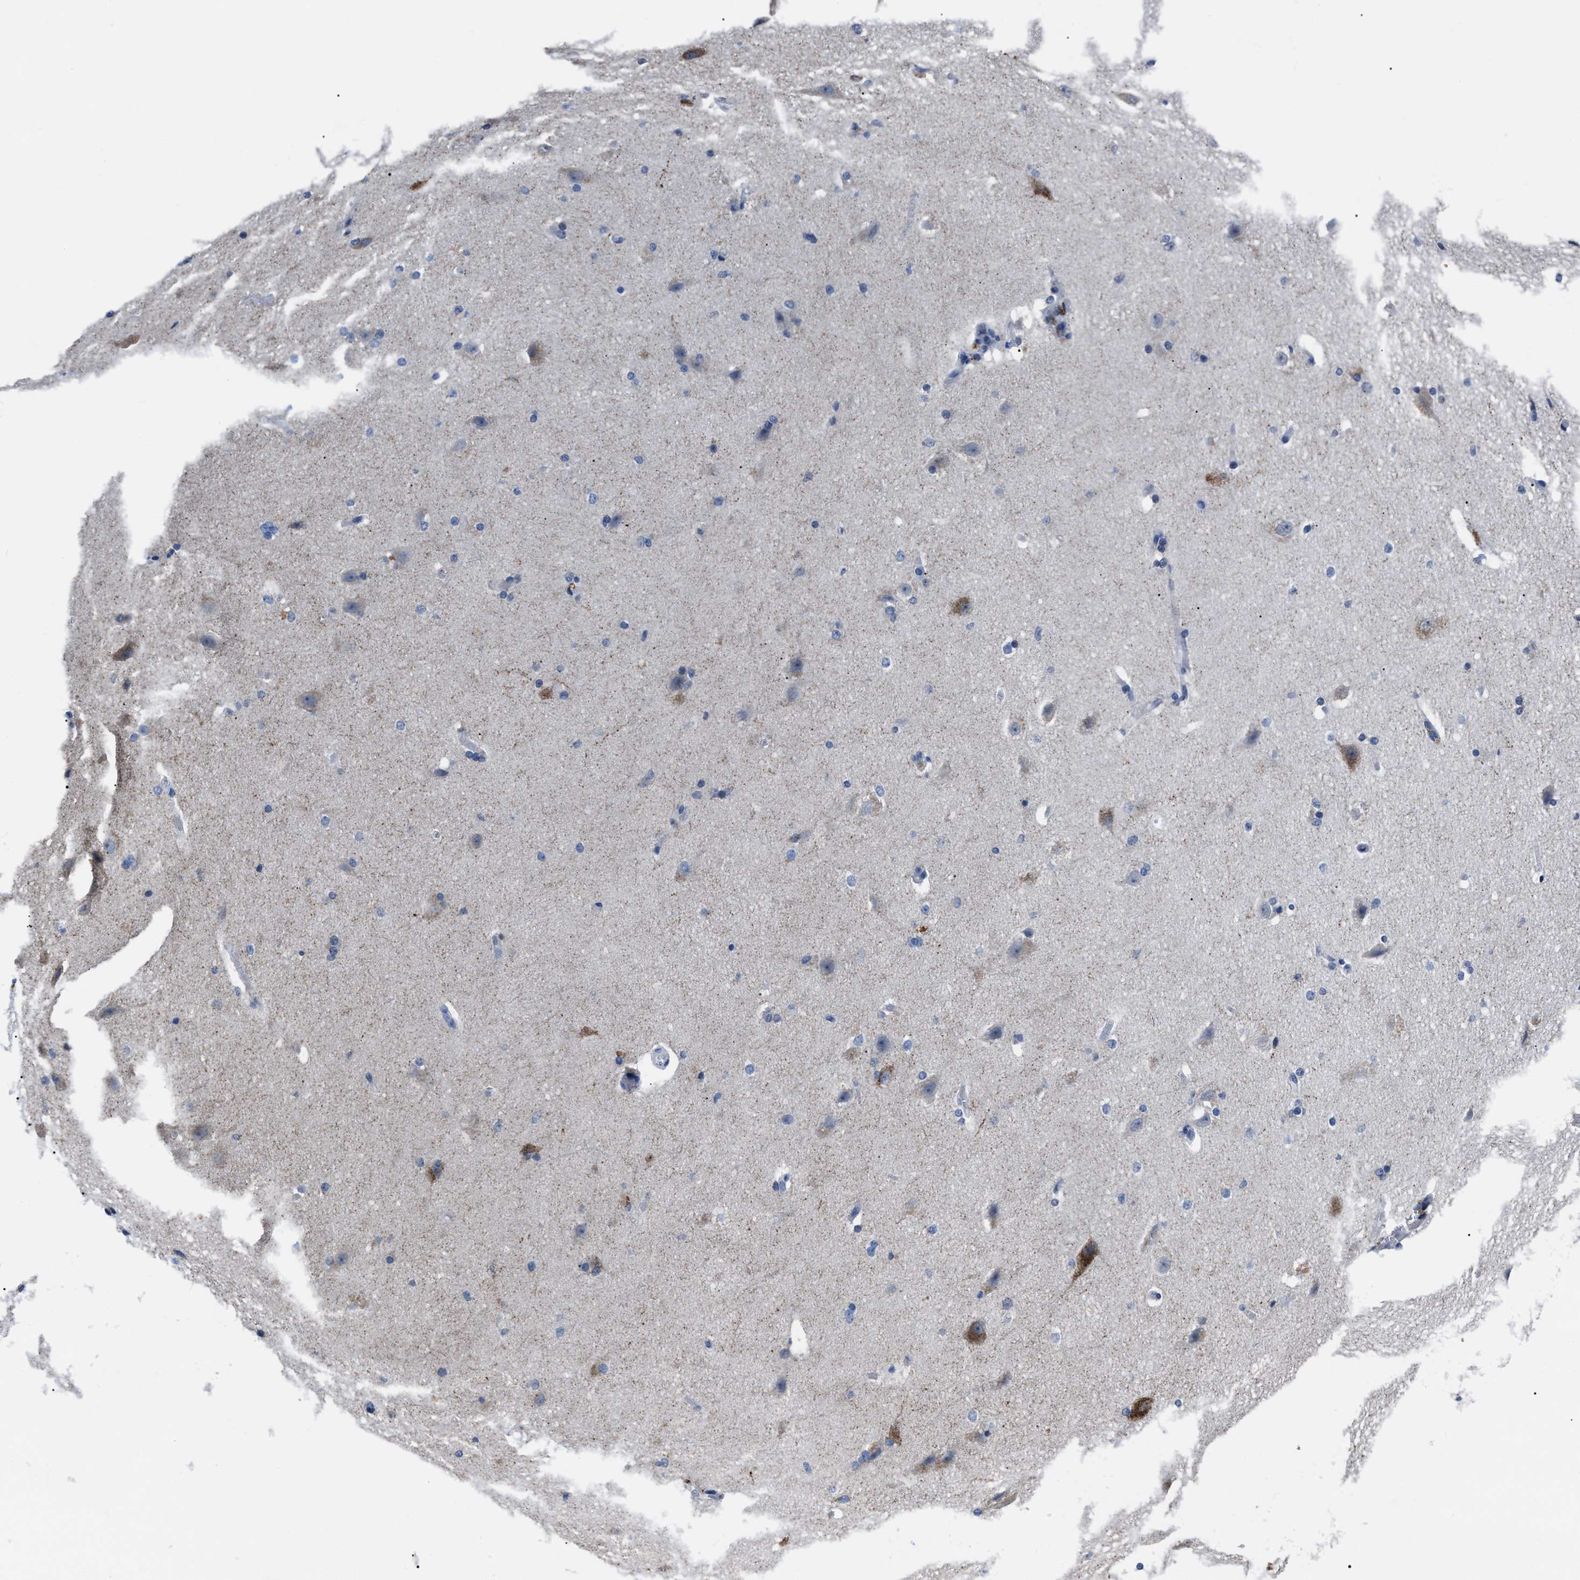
{"staining": {"intensity": "negative", "quantity": "none", "location": "none"}, "tissue": "cerebral cortex", "cell_type": "Endothelial cells", "image_type": "normal", "snomed": [{"axis": "morphology", "description": "Normal tissue, NOS"}, {"axis": "topography", "description": "Cerebral cortex"}, {"axis": "topography", "description": "Hippocampus"}], "caption": "Cerebral cortex stained for a protein using immunohistochemistry (IHC) demonstrates no positivity endothelial cells.", "gene": "LRWD1", "patient": {"sex": "female", "age": 19}}